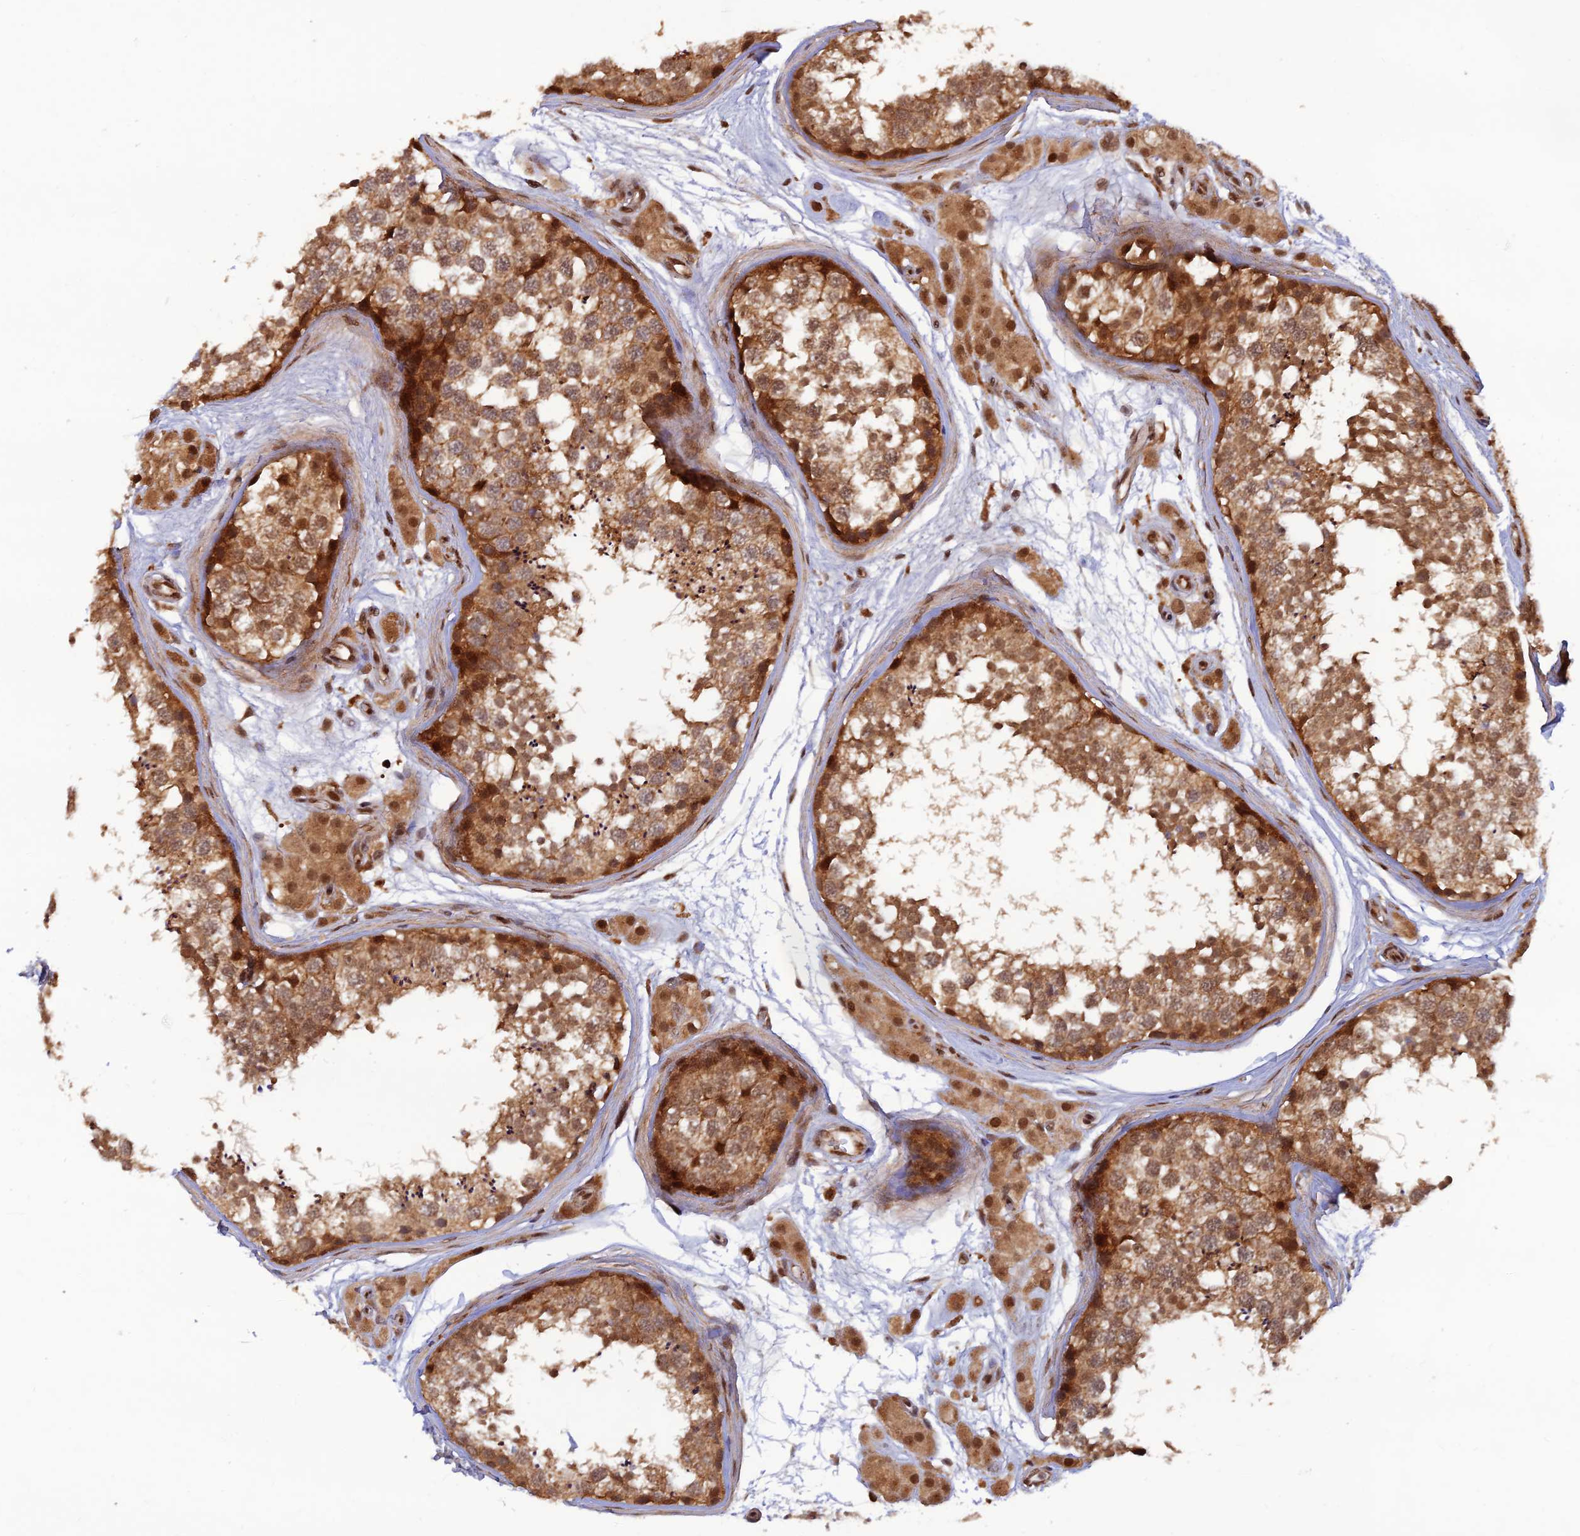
{"staining": {"intensity": "moderate", "quantity": ">75%", "location": "cytoplasmic/membranous,nuclear"}, "tissue": "testis", "cell_type": "Cells in seminiferous ducts", "image_type": "normal", "snomed": [{"axis": "morphology", "description": "Normal tissue, NOS"}, {"axis": "topography", "description": "Testis"}], "caption": "Protein expression analysis of normal human testis reveals moderate cytoplasmic/membranous,nuclear staining in about >75% of cells in seminiferous ducts.", "gene": "ZNF565", "patient": {"sex": "male", "age": 56}}